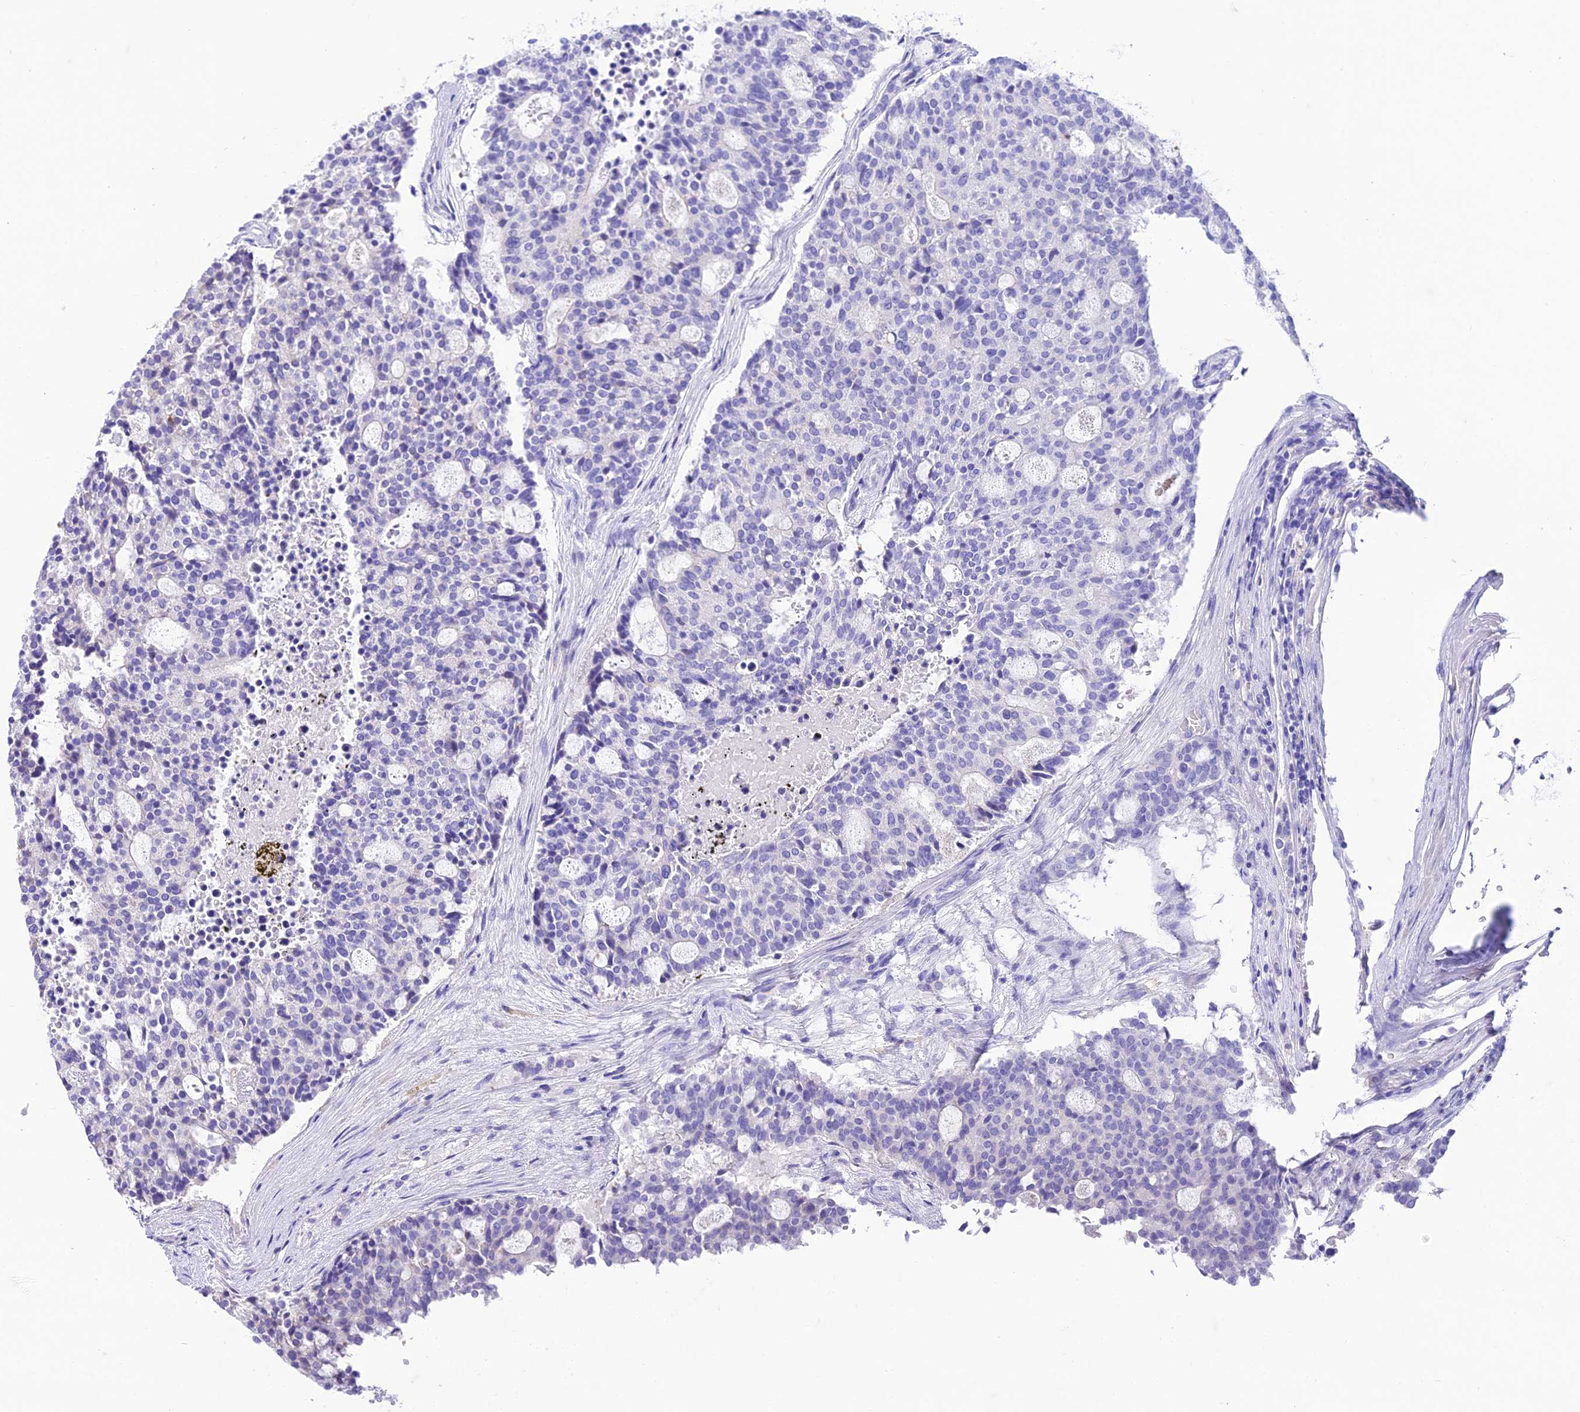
{"staining": {"intensity": "negative", "quantity": "none", "location": "none"}, "tissue": "carcinoid", "cell_type": "Tumor cells", "image_type": "cancer", "snomed": [{"axis": "morphology", "description": "Carcinoid, malignant, NOS"}, {"axis": "topography", "description": "Pancreas"}], "caption": "An immunohistochemistry (IHC) photomicrograph of carcinoid (malignant) is shown. There is no staining in tumor cells of carcinoid (malignant).", "gene": "NLRP6", "patient": {"sex": "female", "age": 54}}